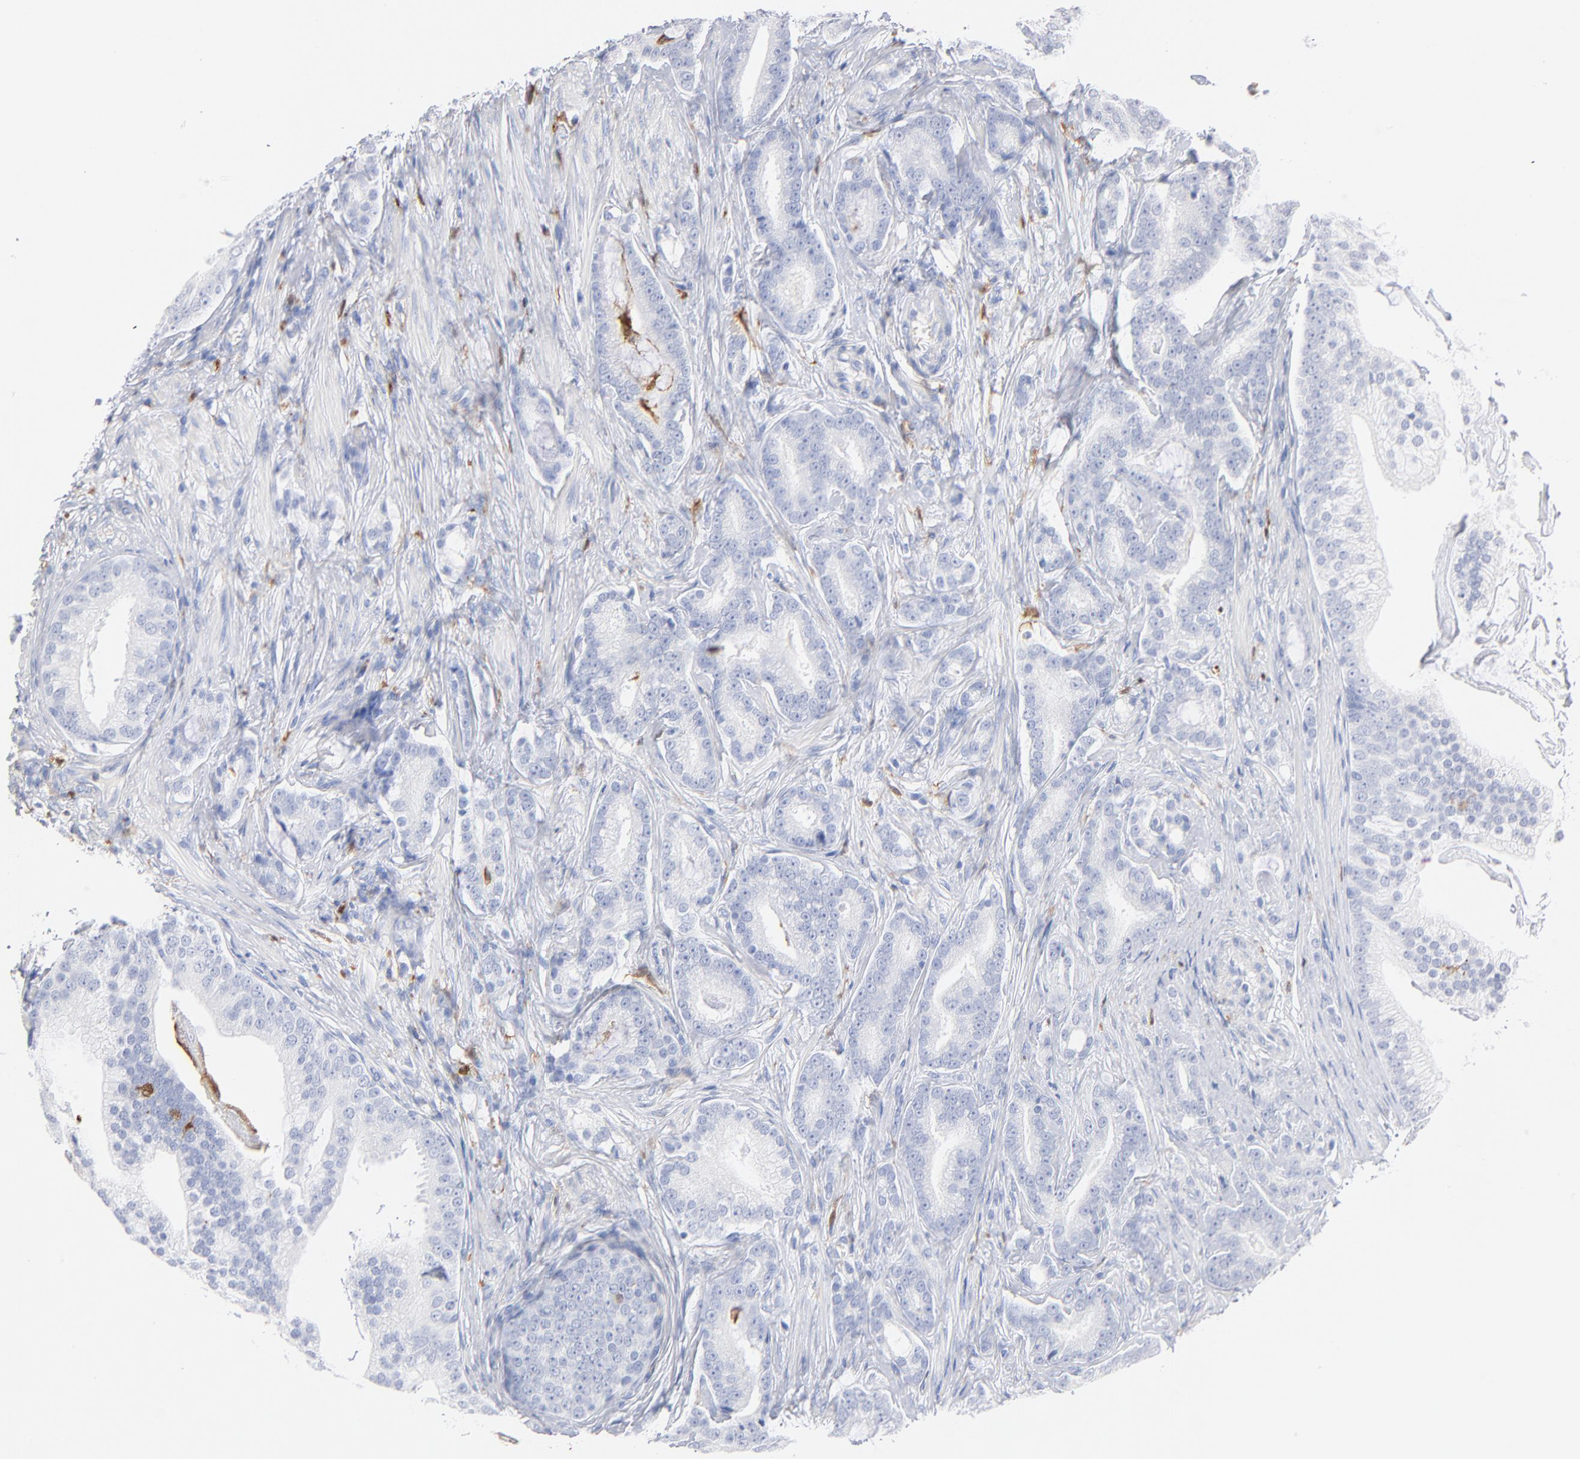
{"staining": {"intensity": "negative", "quantity": "none", "location": "none"}, "tissue": "prostate cancer", "cell_type": "Tumor cells", "image_type": "cancer", "snomed": [{"axis": "morphology", "description": "Adenocarcinoma, Low grade"}, {"axis": "topography", "description": "Prostate"}], "caption": "A histopathology image of human prostate low-grade adenocarcinoma is negative for staining in tumor cells.", "gene": "IFIT2", "patient": {"sex": "male", "age": 58}}